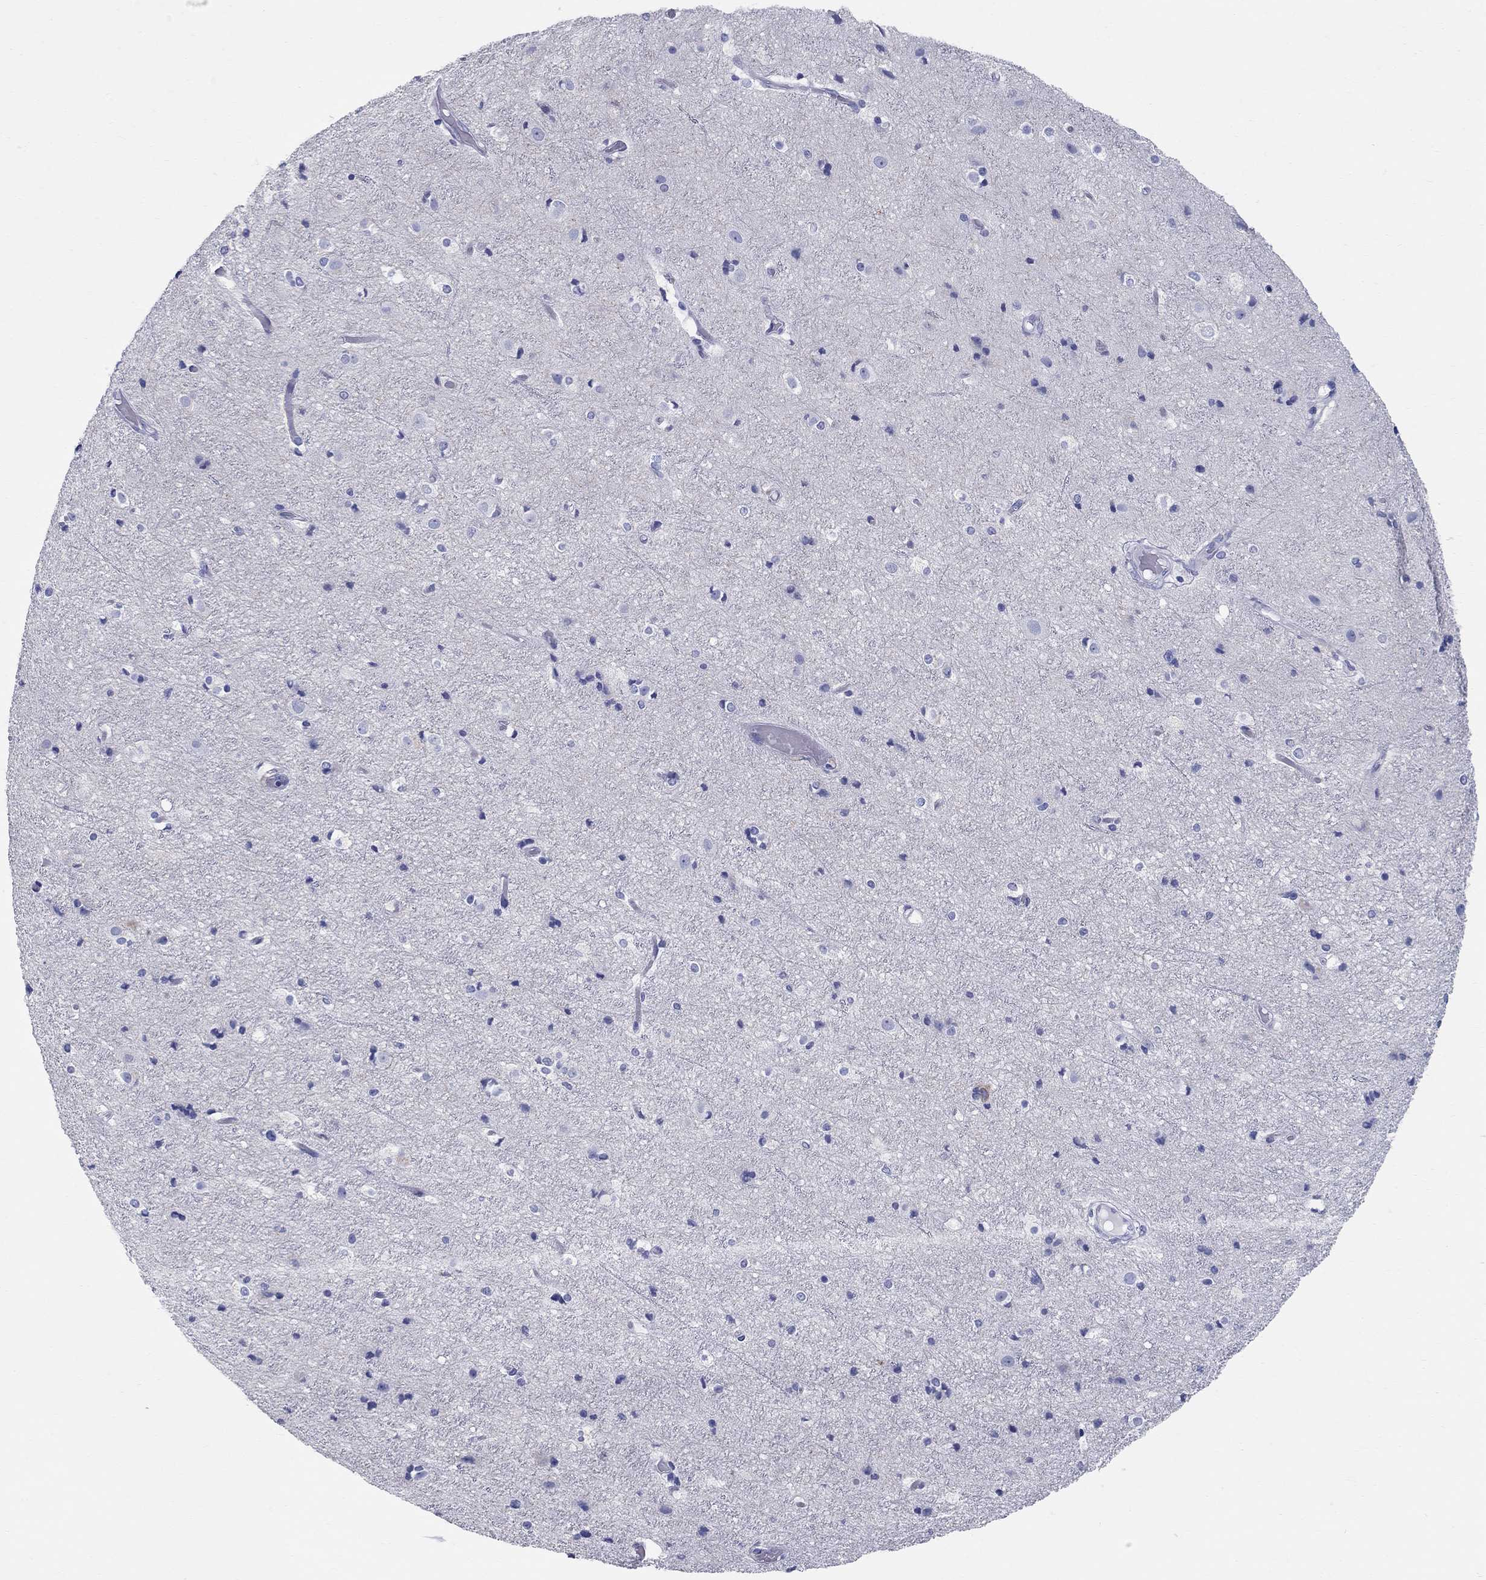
{"staining": {"intensity": "negative", "quantity": "none", "location": "none"}, "tissue": "cerebral cortex", "cell_type": "Endothelial cells", "image_type": "normal", "snomed": [{"axis": "morphology", "description": "Normal tissue, NOS"}, {"axis": "topography", "description": "Cerebral cortex"}], "caption": "Immunohistochemical staining of normal human cerebral cortex exhibits no significant positivity in endothelial cells. (DAB (3,3'-diaminobenzidine) IHC with hematoxylin counter stain).", "gene": "LAMP5", "patient": {"sex": "female", "age": 52}}